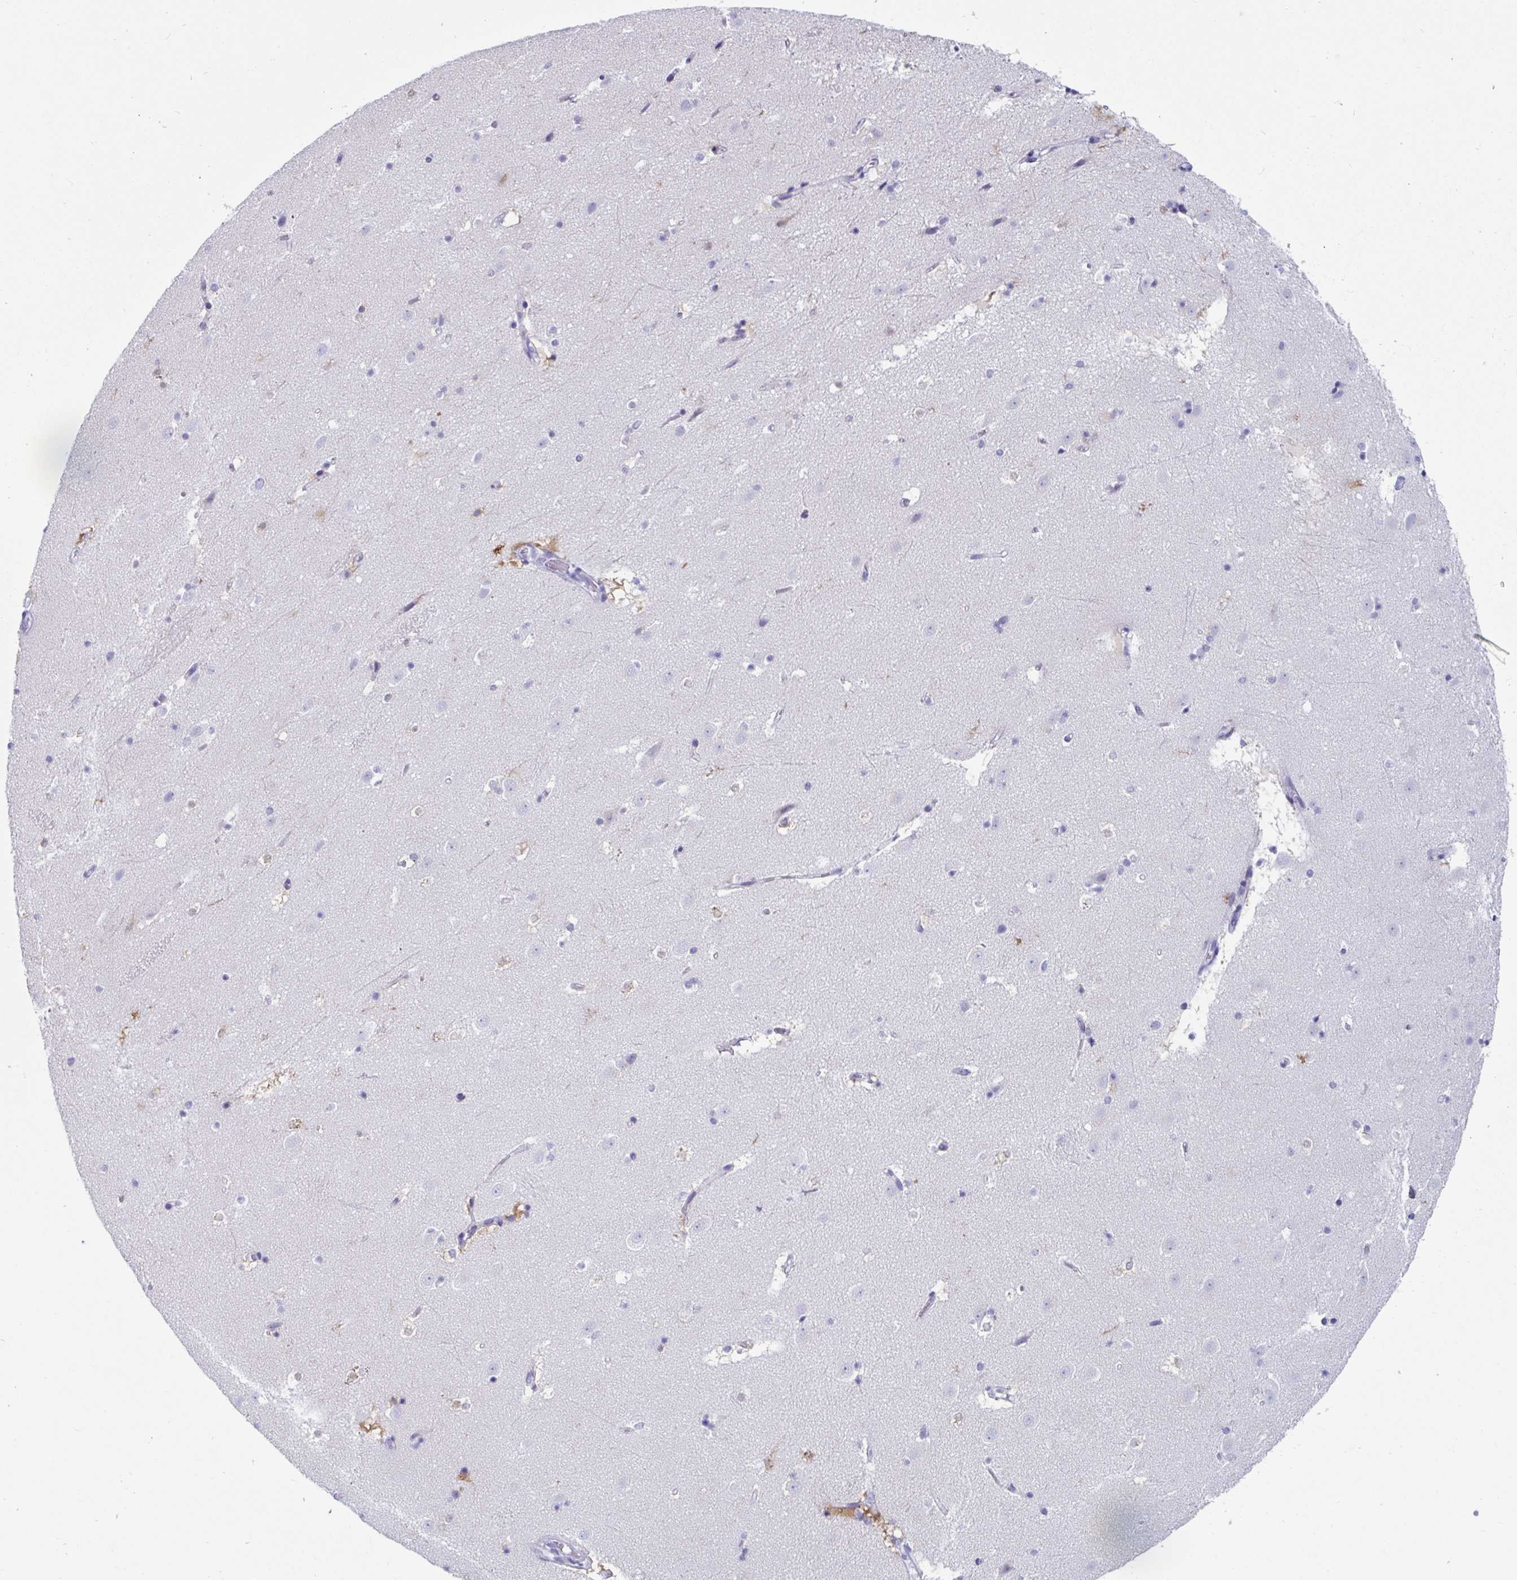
{"staining": {"intensity": "moderate", "quantity": "<25%", "location": "cytoplasmic/membranous"}, "tissue": "caudate", "cell_type": "Glial cells", "image_type": "normal", "snomed": [{"axis": "morphology", "description": "Normal tissue, NOS"}, {"axis": "topography", "description": "Lateral ventricle wall"}], "caption": "IHC (DAB (3,3'-diaminobenzidine)) staining of unremarkable caudate reveals moderate cytoplasmic/membranous protein positivity in about <25% of glial cells. The staining was performed using DAB (3,3'-diaminobenzidine) to visualize the protein expression in brown, while the nuclei were stained in blue with hematoxylin (Magnification: 20x).", "gene": "GKN2", "patient": {"sex": "male", "age": 37}}